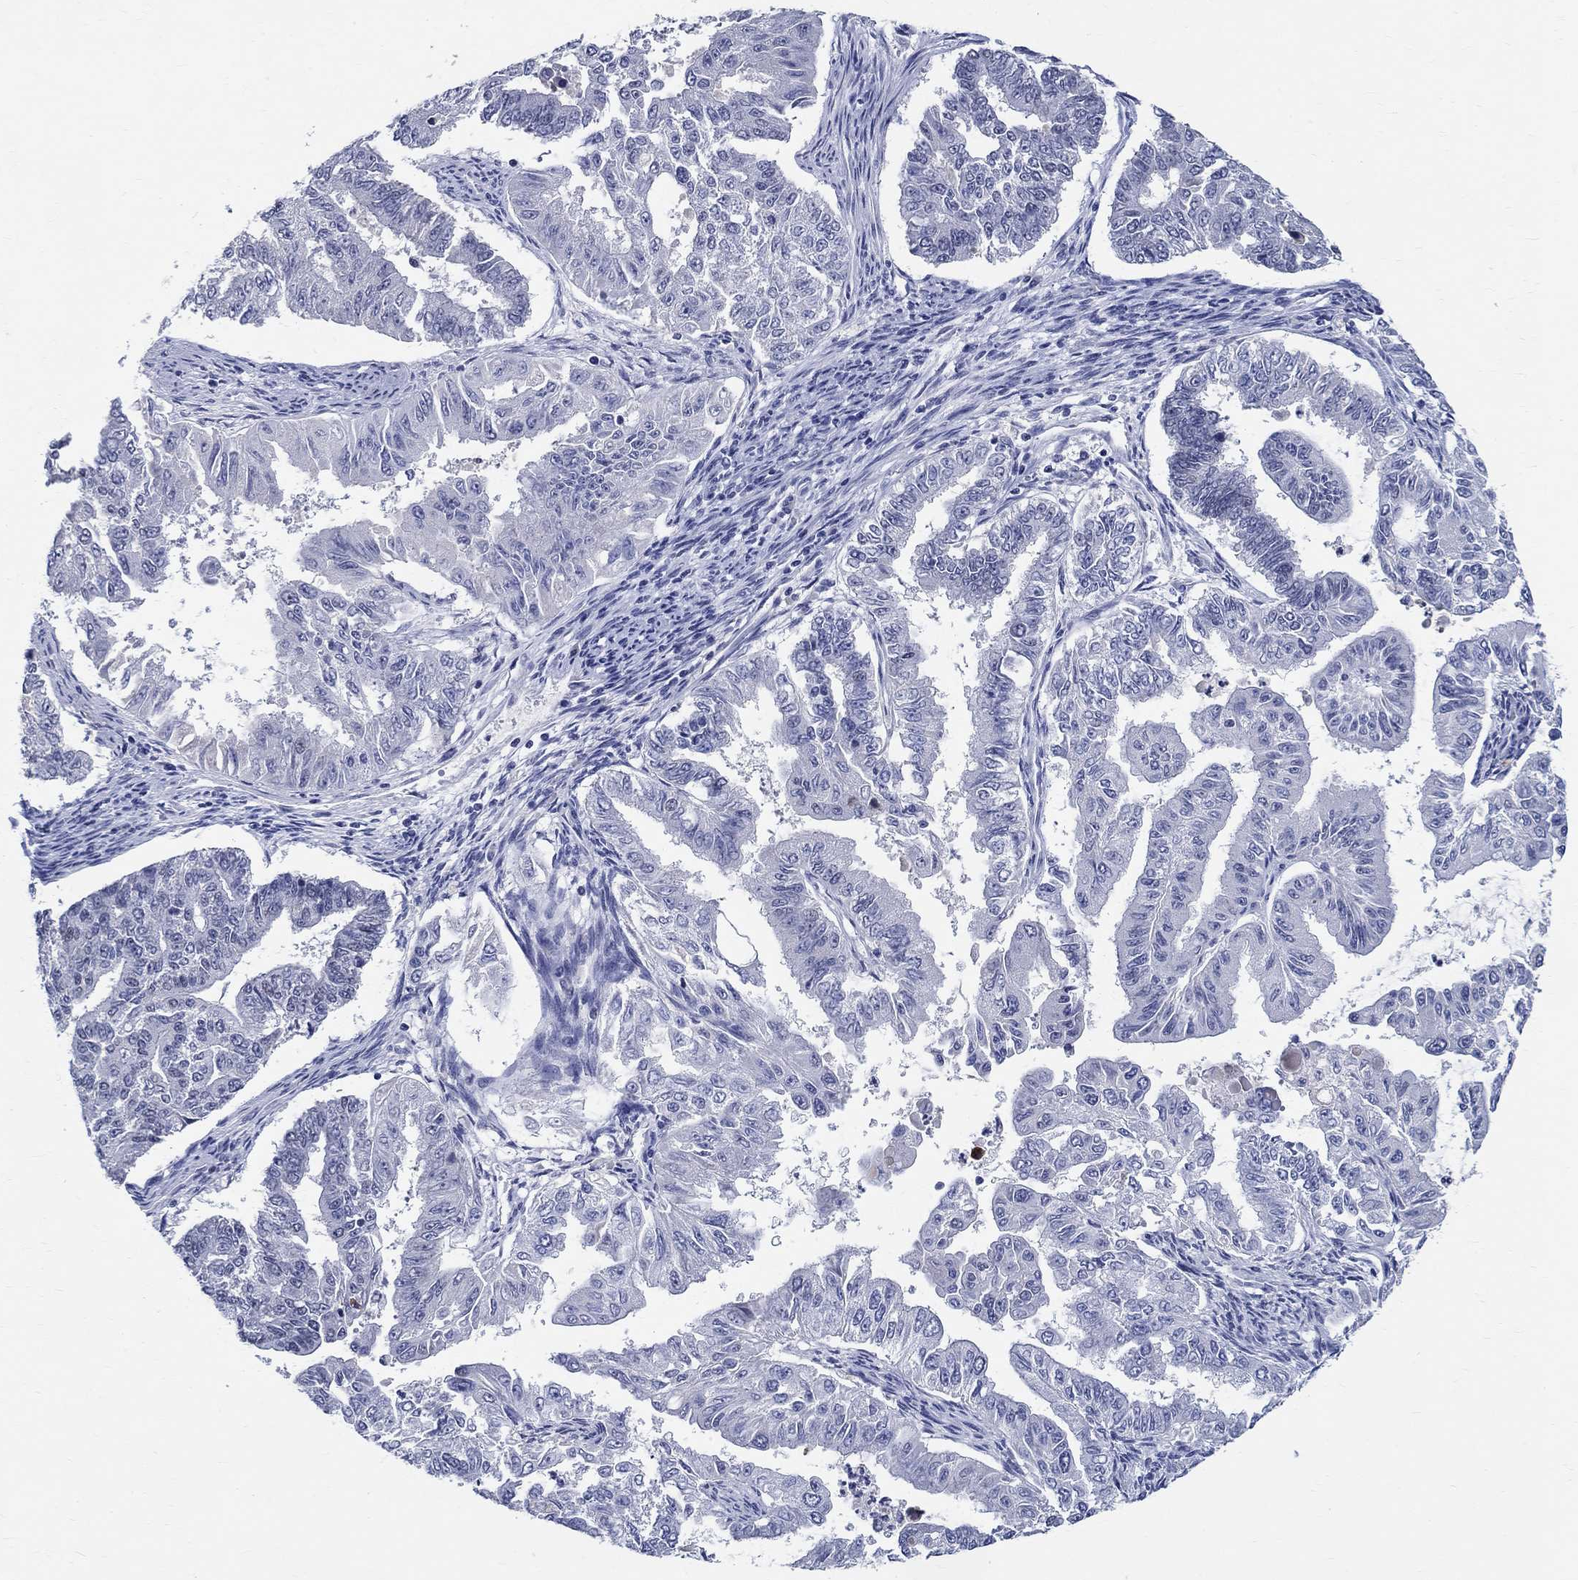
{"staining": {"intensity": "negative", "quantity": "none", "location": "none"}, "tissue": "endometrial cancer", "cell_type": "Tumor cells", "image_type": "cancer", "snomed": [{"axis": "morphology", "description": "Adenocarcinoma, NOS"}, {"axis": "topography", "description": "Uterus"}], "caption": "Immunohistochemical staining of human endometrial cancer (adenocarcinoma) reveals no significant staining in tumor cells.", "gene": "CETN1", "patient": {"sex": "female", "age": 59}}